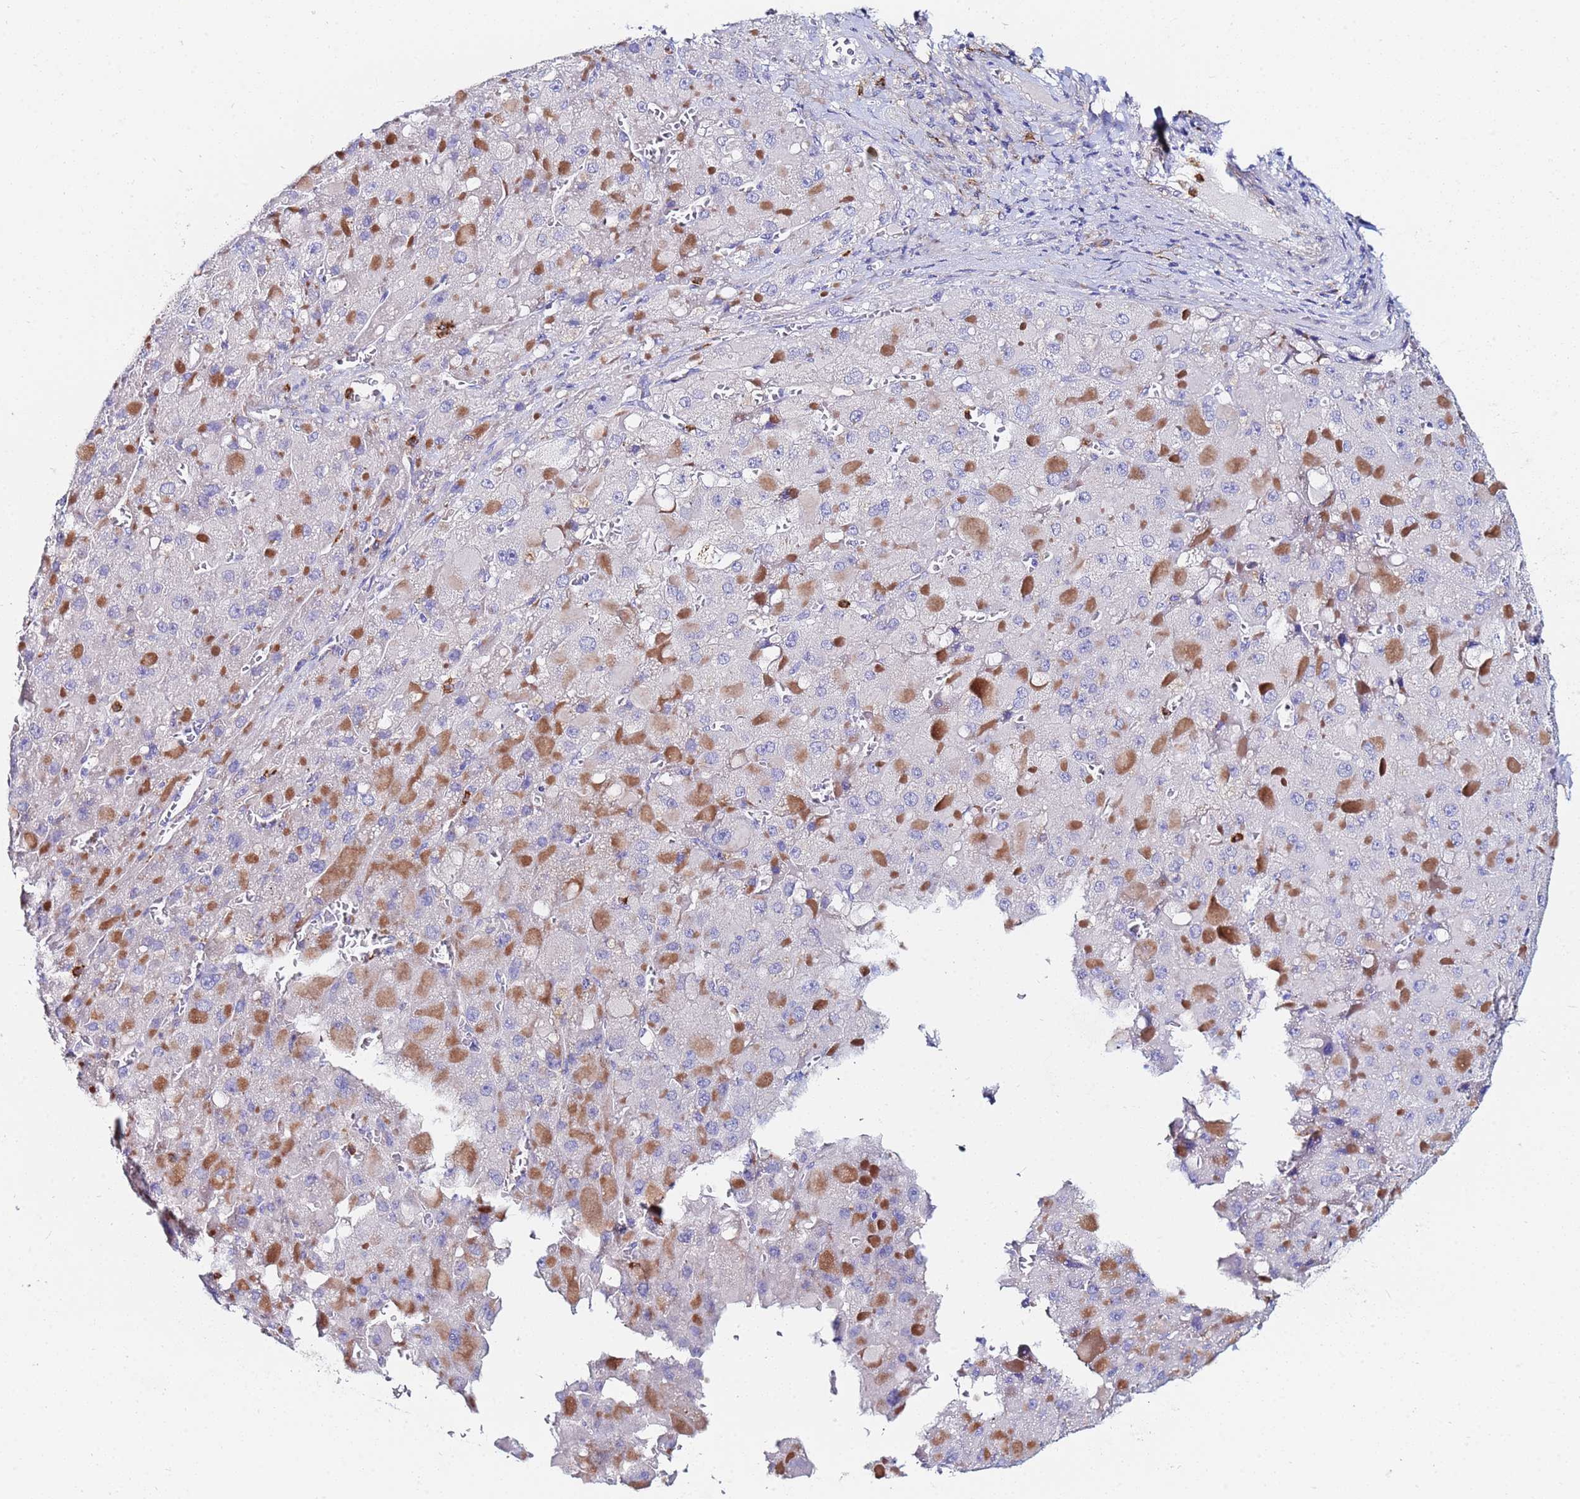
{"staining": {"intensity": "moderate", "quantity": "<25%", "location": "cytoplasmic/membranous"}, "tissue": "liver cancer", "cell_type": "Tumor cells", "image_type": "cancer", "snomed": [{"axis": "morphology", "description": "Carcinoma, Hepatocellular, NOS"}, {"axis": "topography", "description": "Liver"}], "caption": "Hepatocellular carcinoma (liver) stained with a protein marker demonstrates moderate staining in tumor cells.", "gene": "BASP1", "patient": {"sex": "female", "age": 73}}